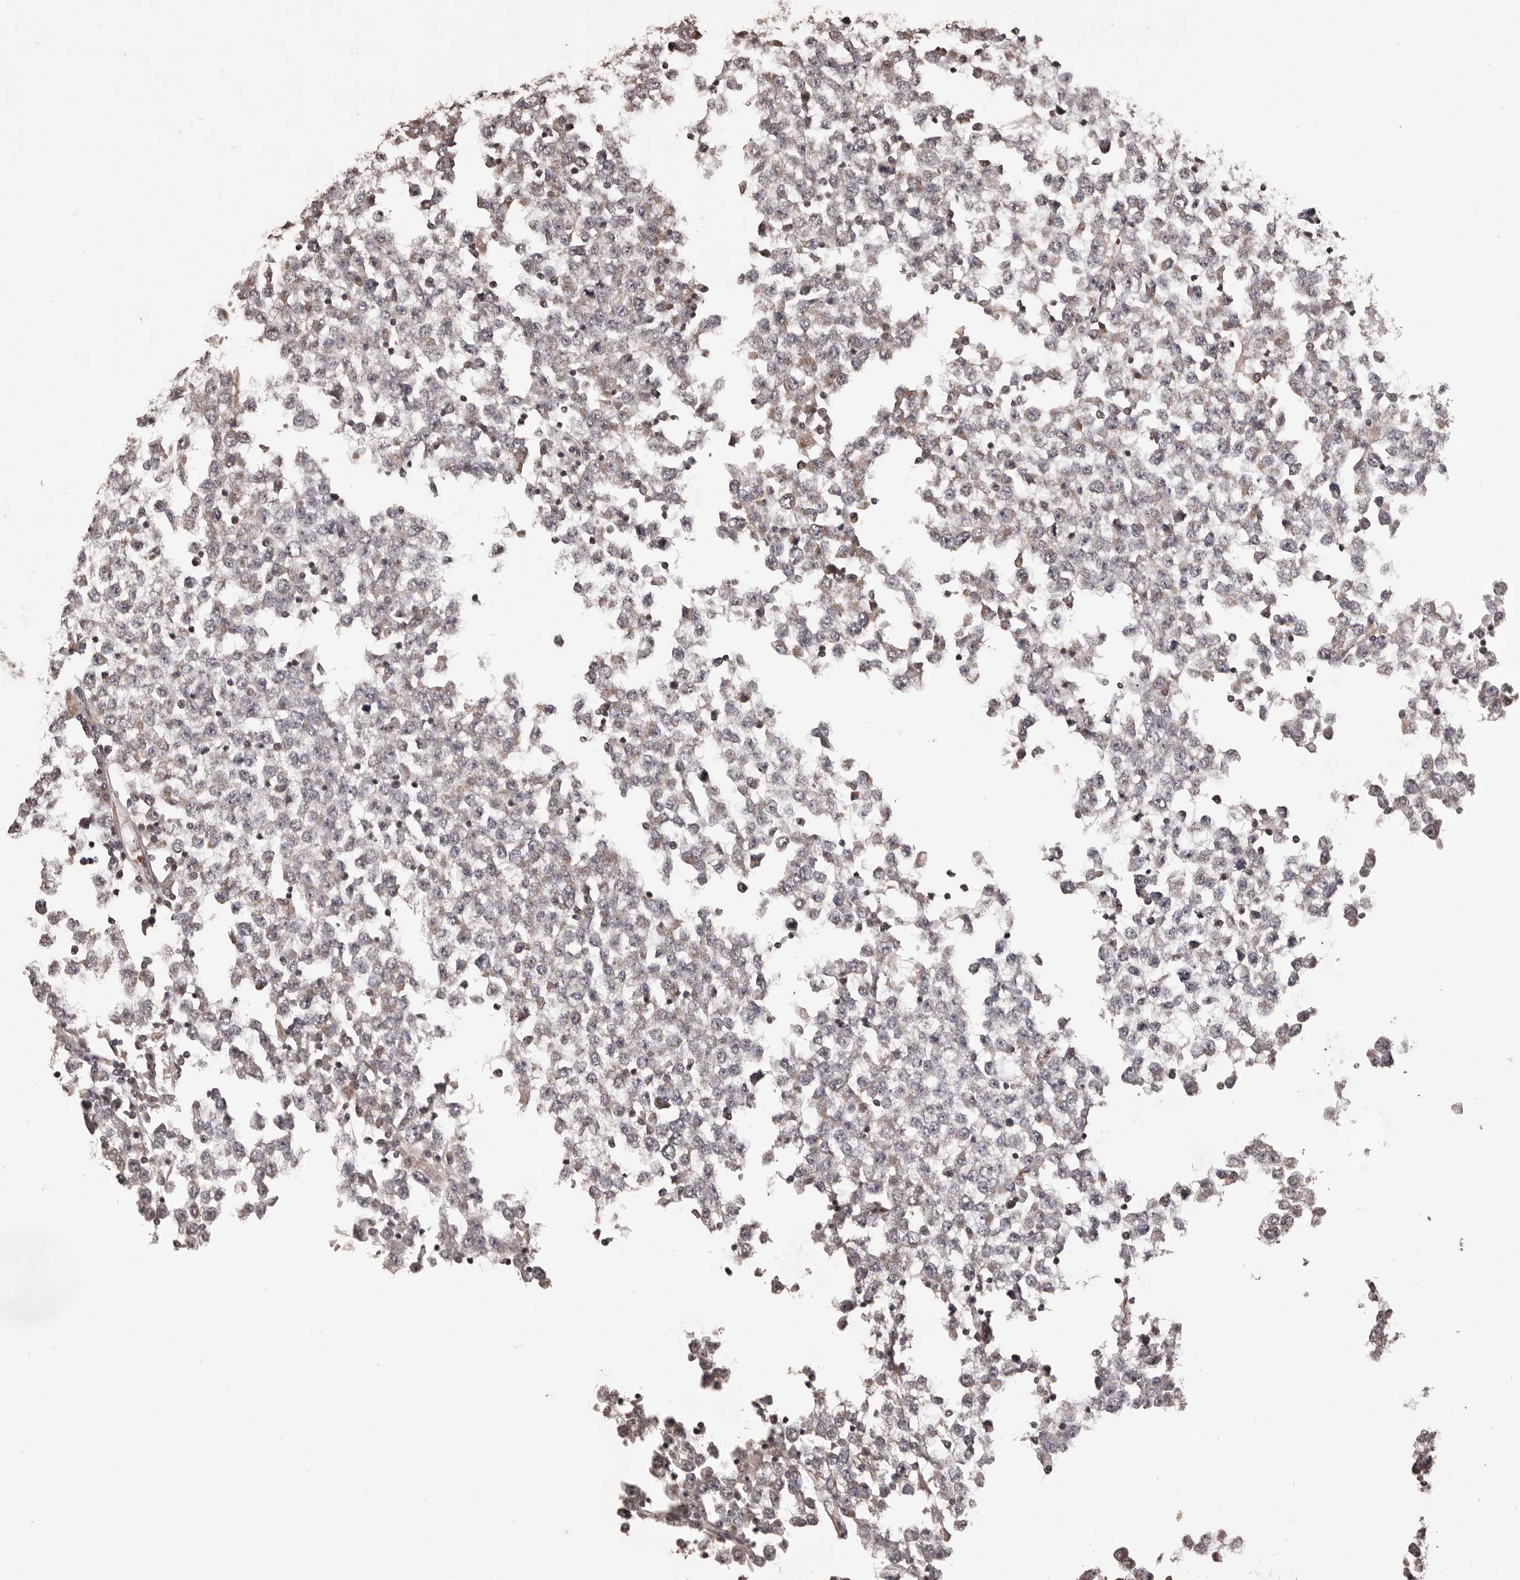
{"staining": {"intensity": "moderate", "quantity": "25%-75%", "location": "cytoplasmic/membranous"}, "tissue": "testis cancer", "cell_type": "Tumor cells", "image_type": "cancer", "snomed": [{"axis": "morphology", "description": "Seminoma, NOS"}, {"axis": "topography", "description": "Testis"}], "caption": "A brown stain shows moderate cytoplasmic/membranous expression of a protein in human seminoma (testis) tumor cells.", "gene": "QRSL1", "patient": {"sex": "male", "age": 65}}